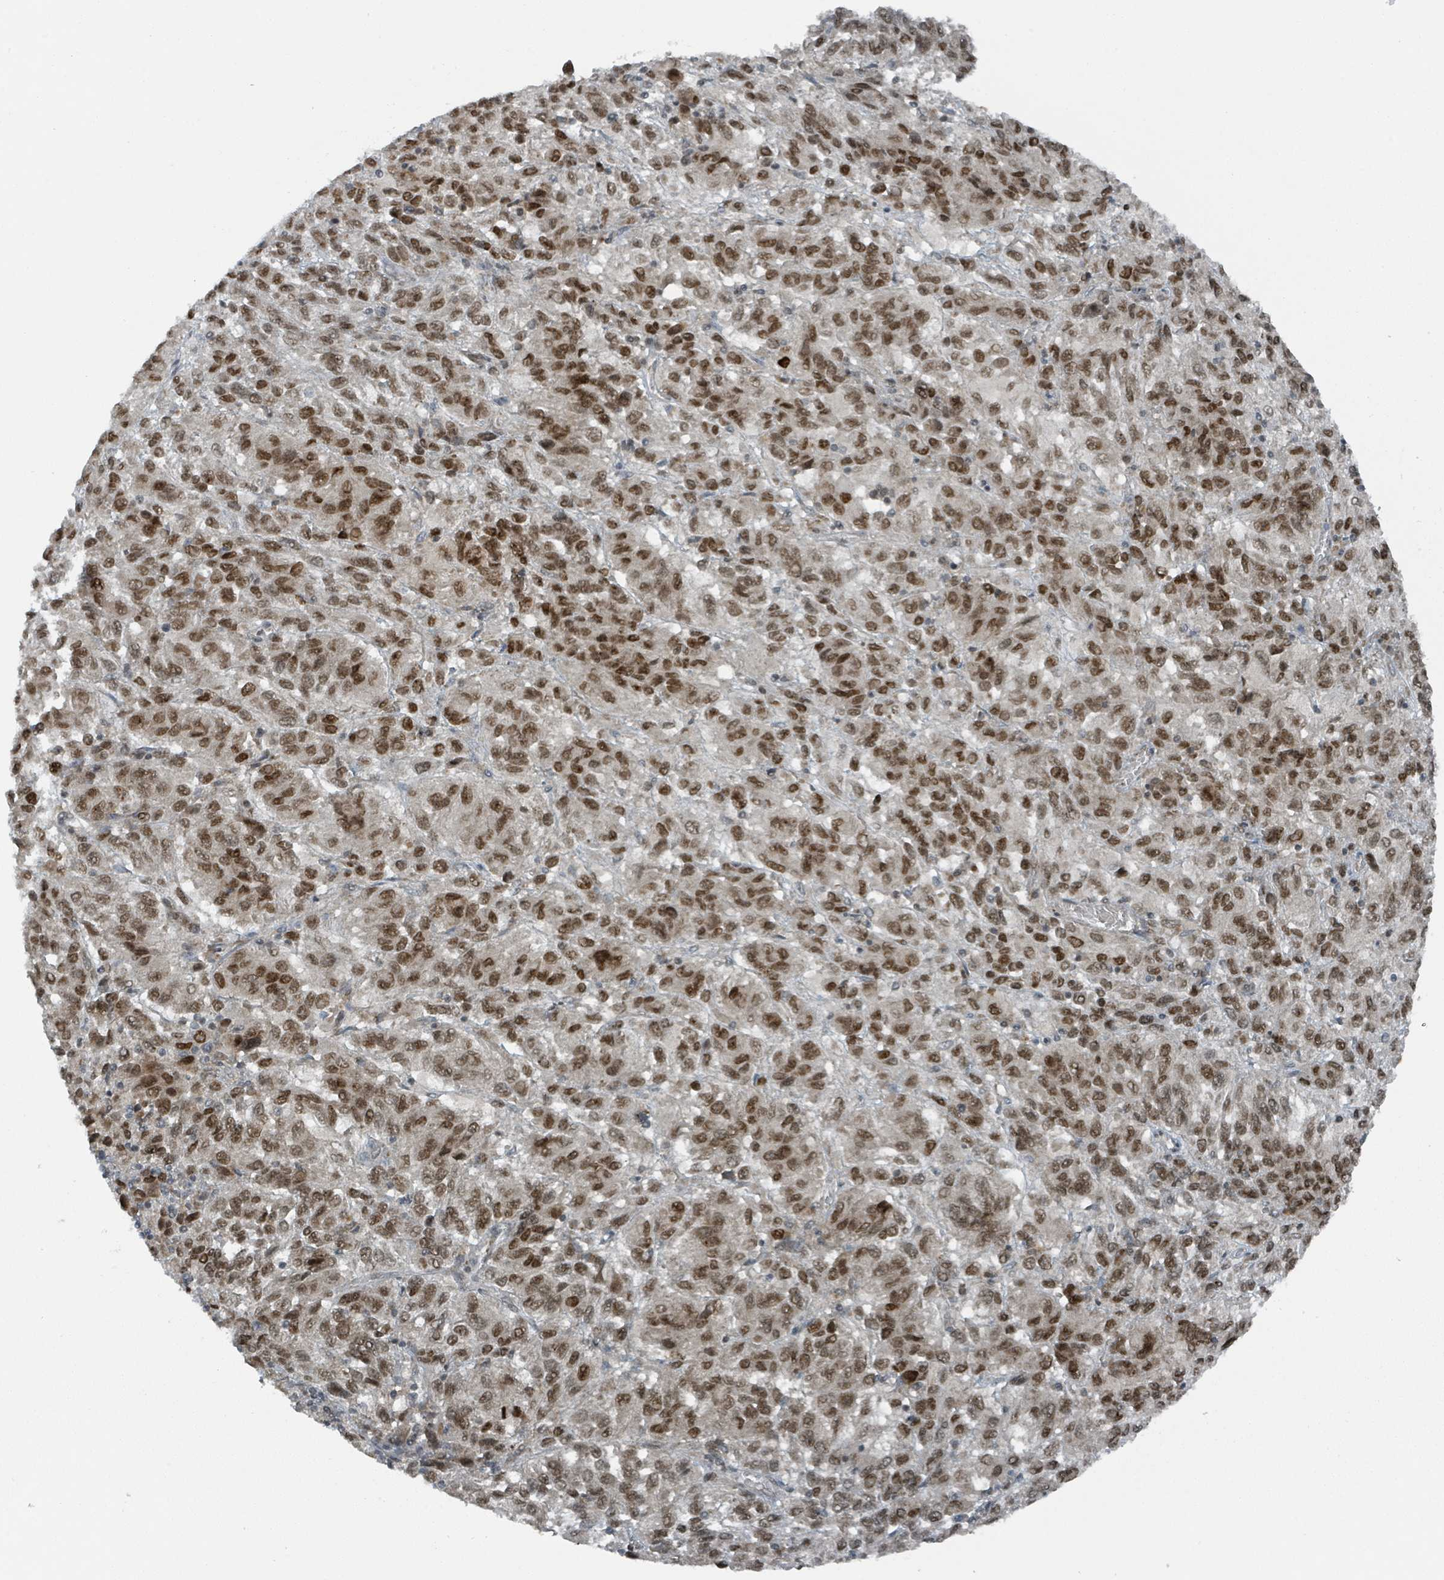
{"staining": {"intensity": "moderate", "quantity": ">75%", "location": "nuclear"}, "tissue": "melanoma", "cell_type": "Tumor cells", "image_type": "cancer", "snomed": [{"axis": "morphology", "description": "Malignant melanoma, Metastatic site"}, {"axis": "topography", "description": "Lung"}], "caption": "A brown stain labels moderate nuclear expression of a protein in melanoma tumor cells.", "gene": "PHIP", "patient": {"sex": "male", "age": 64}}